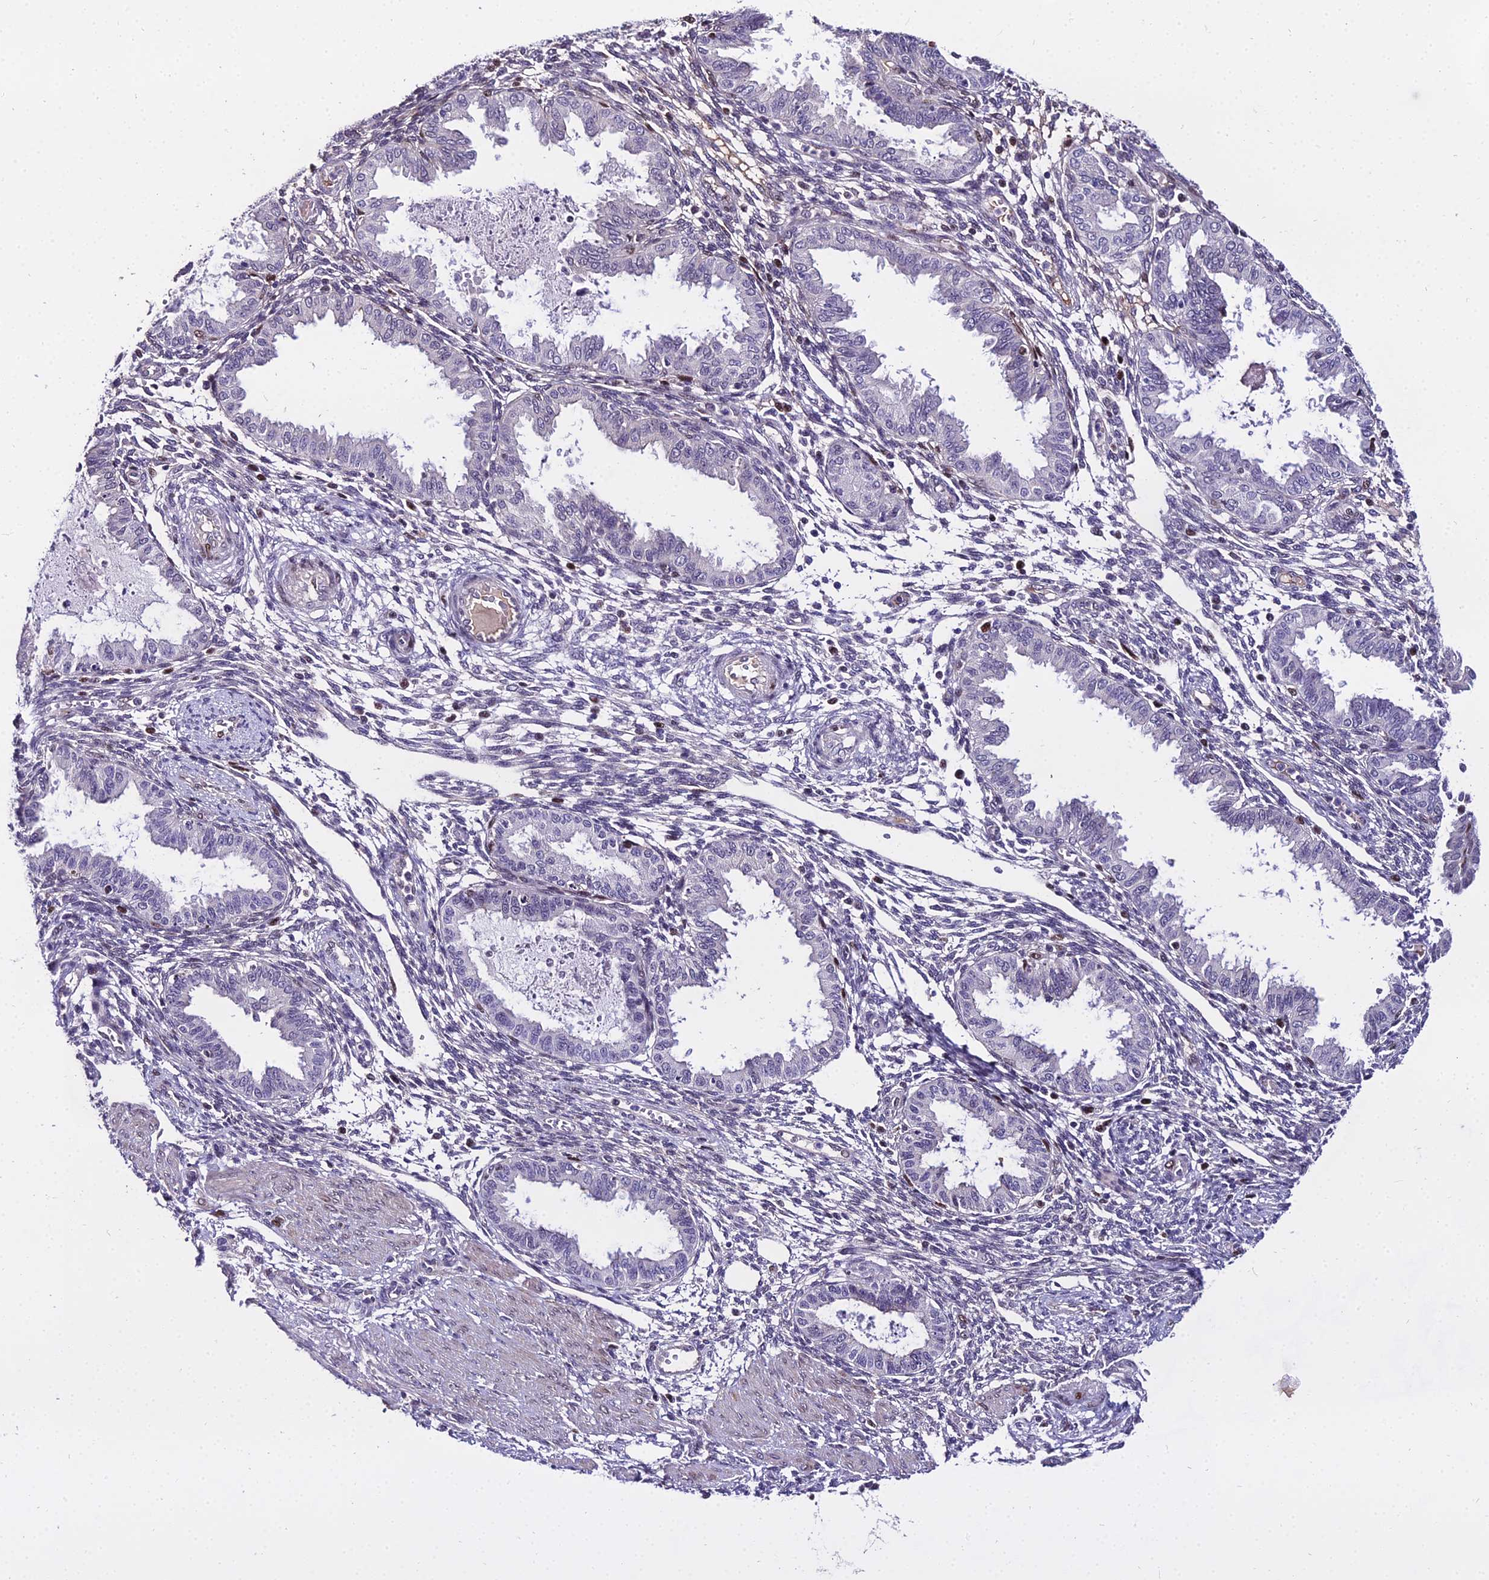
{"staining": {"intensity": "moderate", "quantity": "<25%", "location": "nuclear"}, "tissue": "endometrium", "cell_type": "Cells in endometrial stroma", "image_type": "normal", "snomed": [{"axis": "morphology", "description": "Normal tissue, NOS"}, {"axis": "topography", "description": "Endometrium"}], "caption": "Immunohistochemistry staining of normal endometrium, which demonstrates low levels of moderate nuclear positivity in about <25% of cells in endometrial stroma indicating moderate nuclear protein positivity. The staining was performed using DAB (3,3'-diaminobenzidine) (brown) for protein detection and nuclei were counterstained in hematoxylin (blue).", "gene": "TRIML2", "patient": {"sex": "female", "age": 33}}